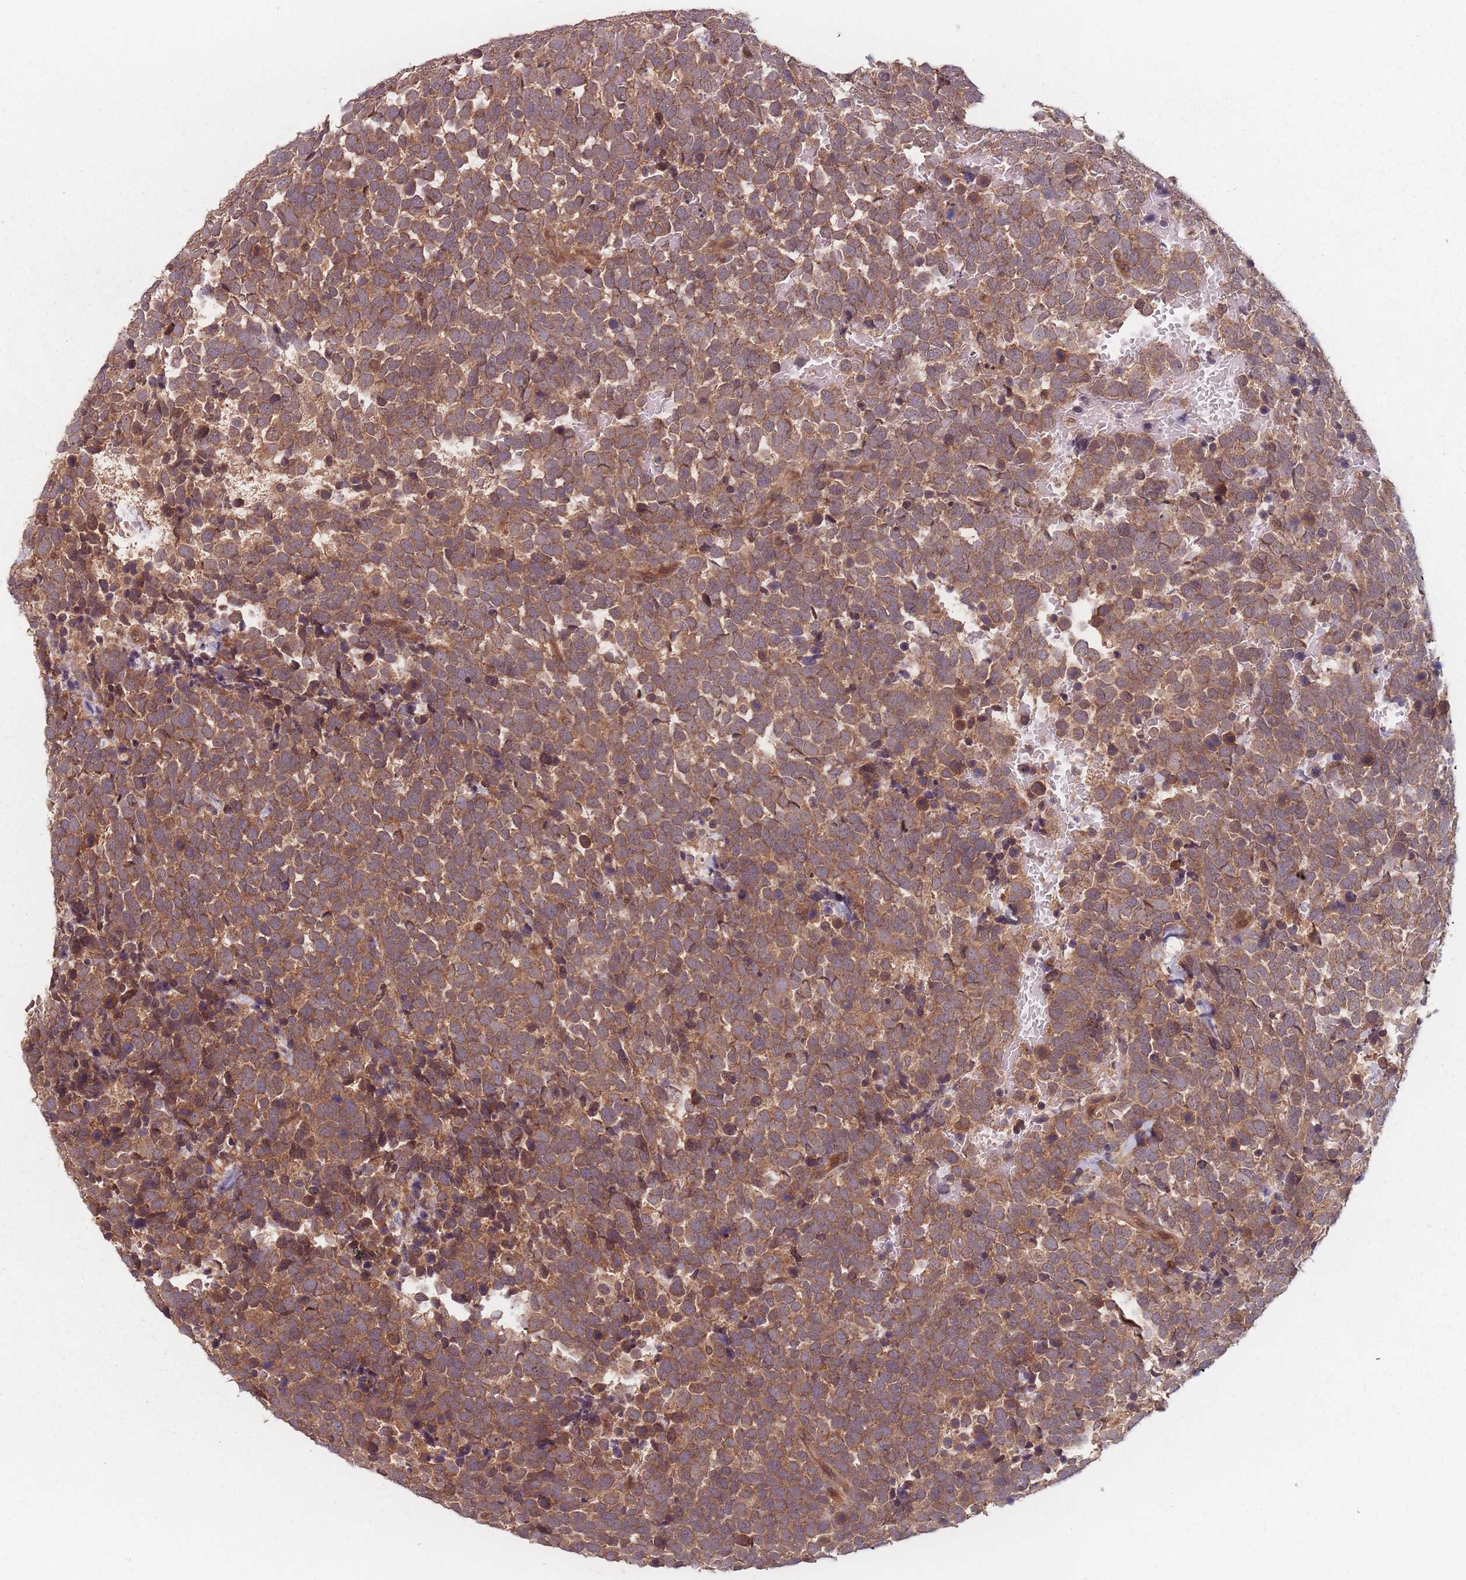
{"staining": {"intensity": "moderate", "quantity": ">75%", "location": "cytoplasmic/membranous"}, "tissue": "urothelial cancer", "cell_type": "Tumor cells", "image_type": "cancer", "snomed": [{"axis": "morphology", "description": "Urothelial carcinoma, High grade"}, {"axis": "topography", "description": "Urinary bladder"}], "caption": "Immunohistochemical staining of human high-grade urothelial carcinoma displays medium levels of moderate cytoplasmic/membranous expression in about >75% of tumor cells. (DAB IHC, brown staining for protein, blue staining for nuclei).", "gene": "C3orf14", "patient": {"sex": "female", "age": 82}}